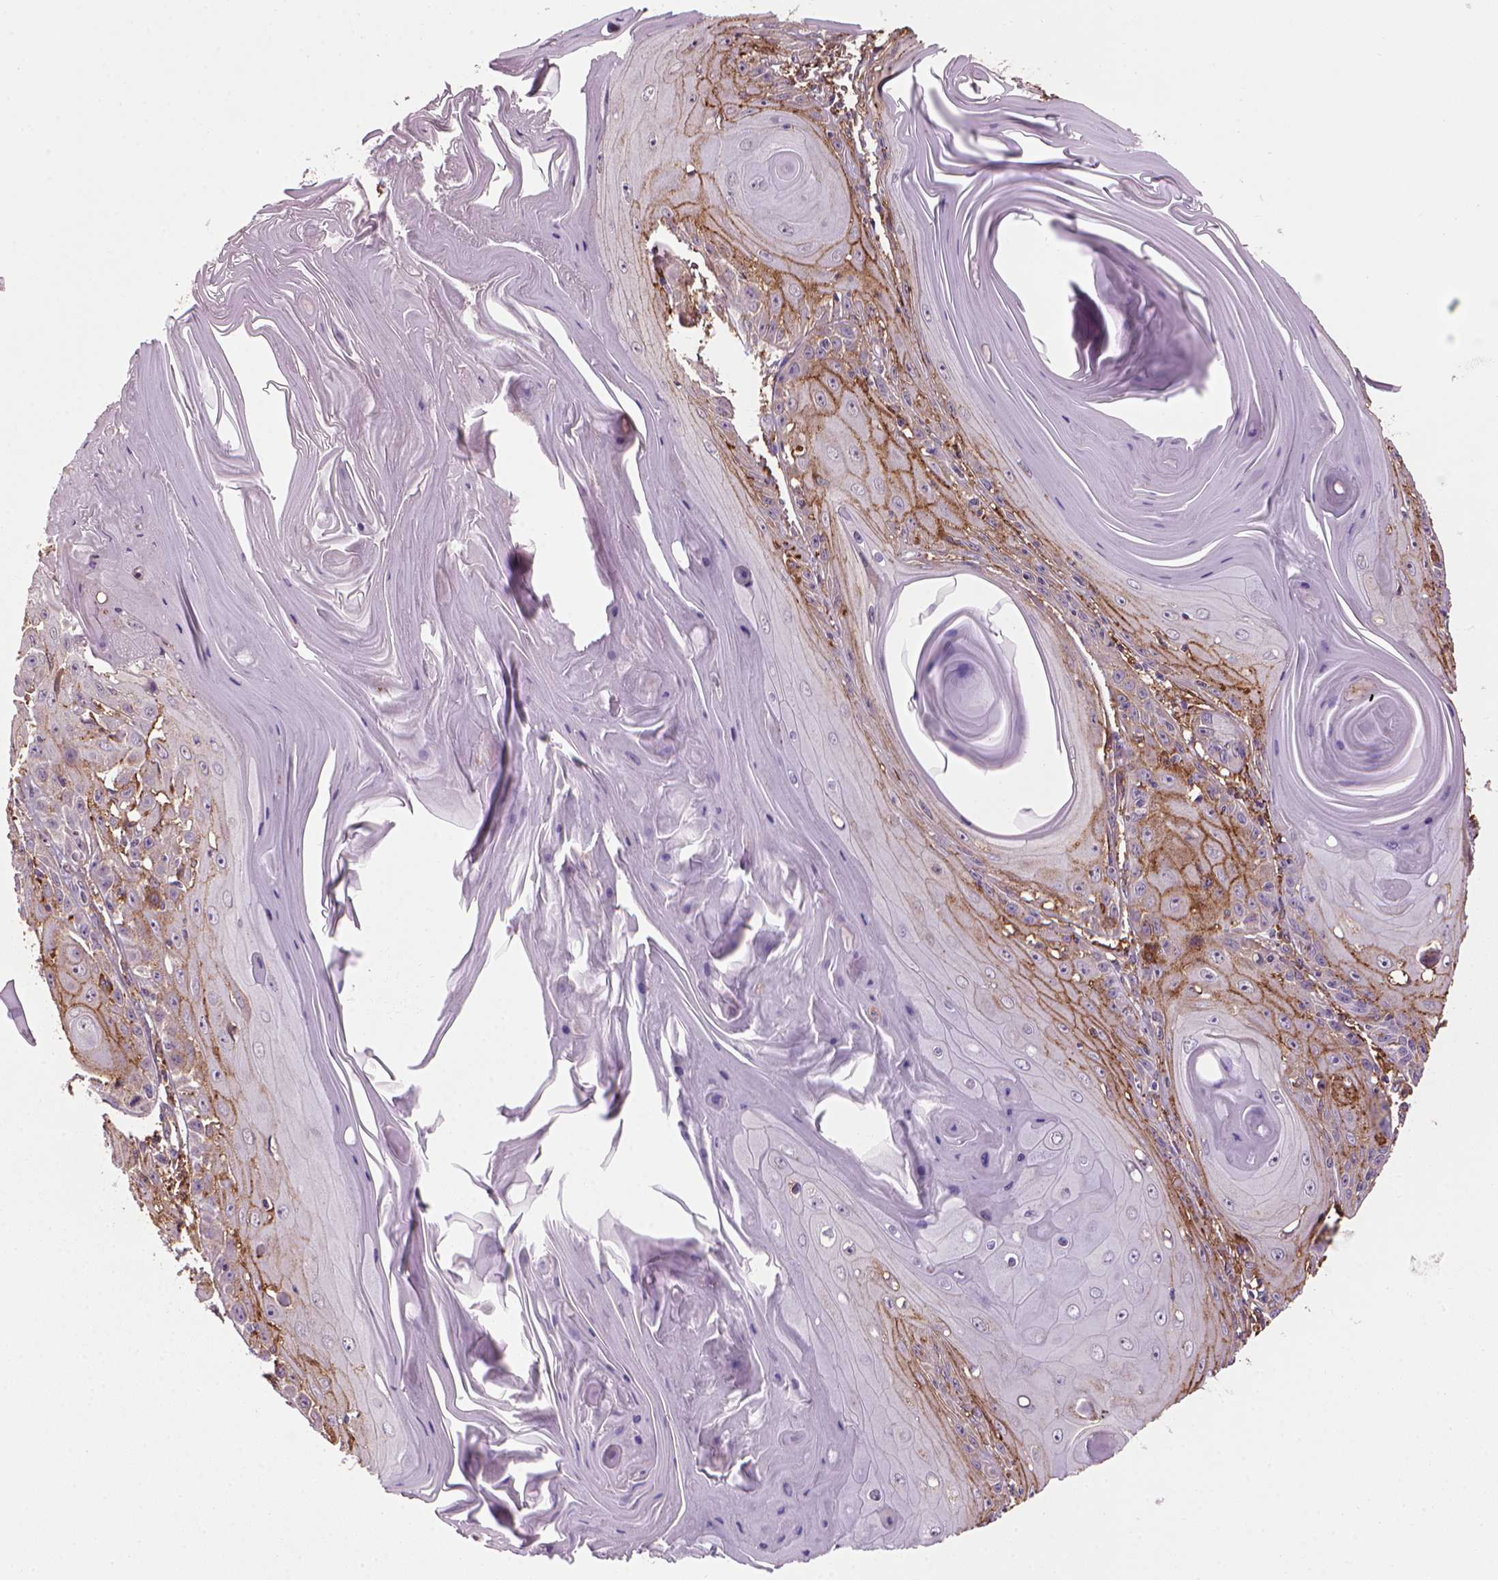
{"staining": {"intensity": "moderate", "quantity": "25%-75%", "location": "cytoplasmic/membranous"}, "tissue": "skin cancer", "cell_type": "Tumor cells", "image_type": "cancer", "snomed": [{"axis": "morphology", "description": "Squamous cell carcinoma, NOS"}, {"axis": "topography", "description": "Skin"}, {"axis": "topography", "description": "Vulva"}], "caption": "The immunohistochemical stain labels moderate cytoplasmic/membranous positivity in tumor cells of skin cancer (squamous cell carcinoma) tissue. (brown staining indicates protein expression, while blue staining denotes nuclei).", "gene": "MARCKS", "patient": {"sex": "female", "age": 85}}